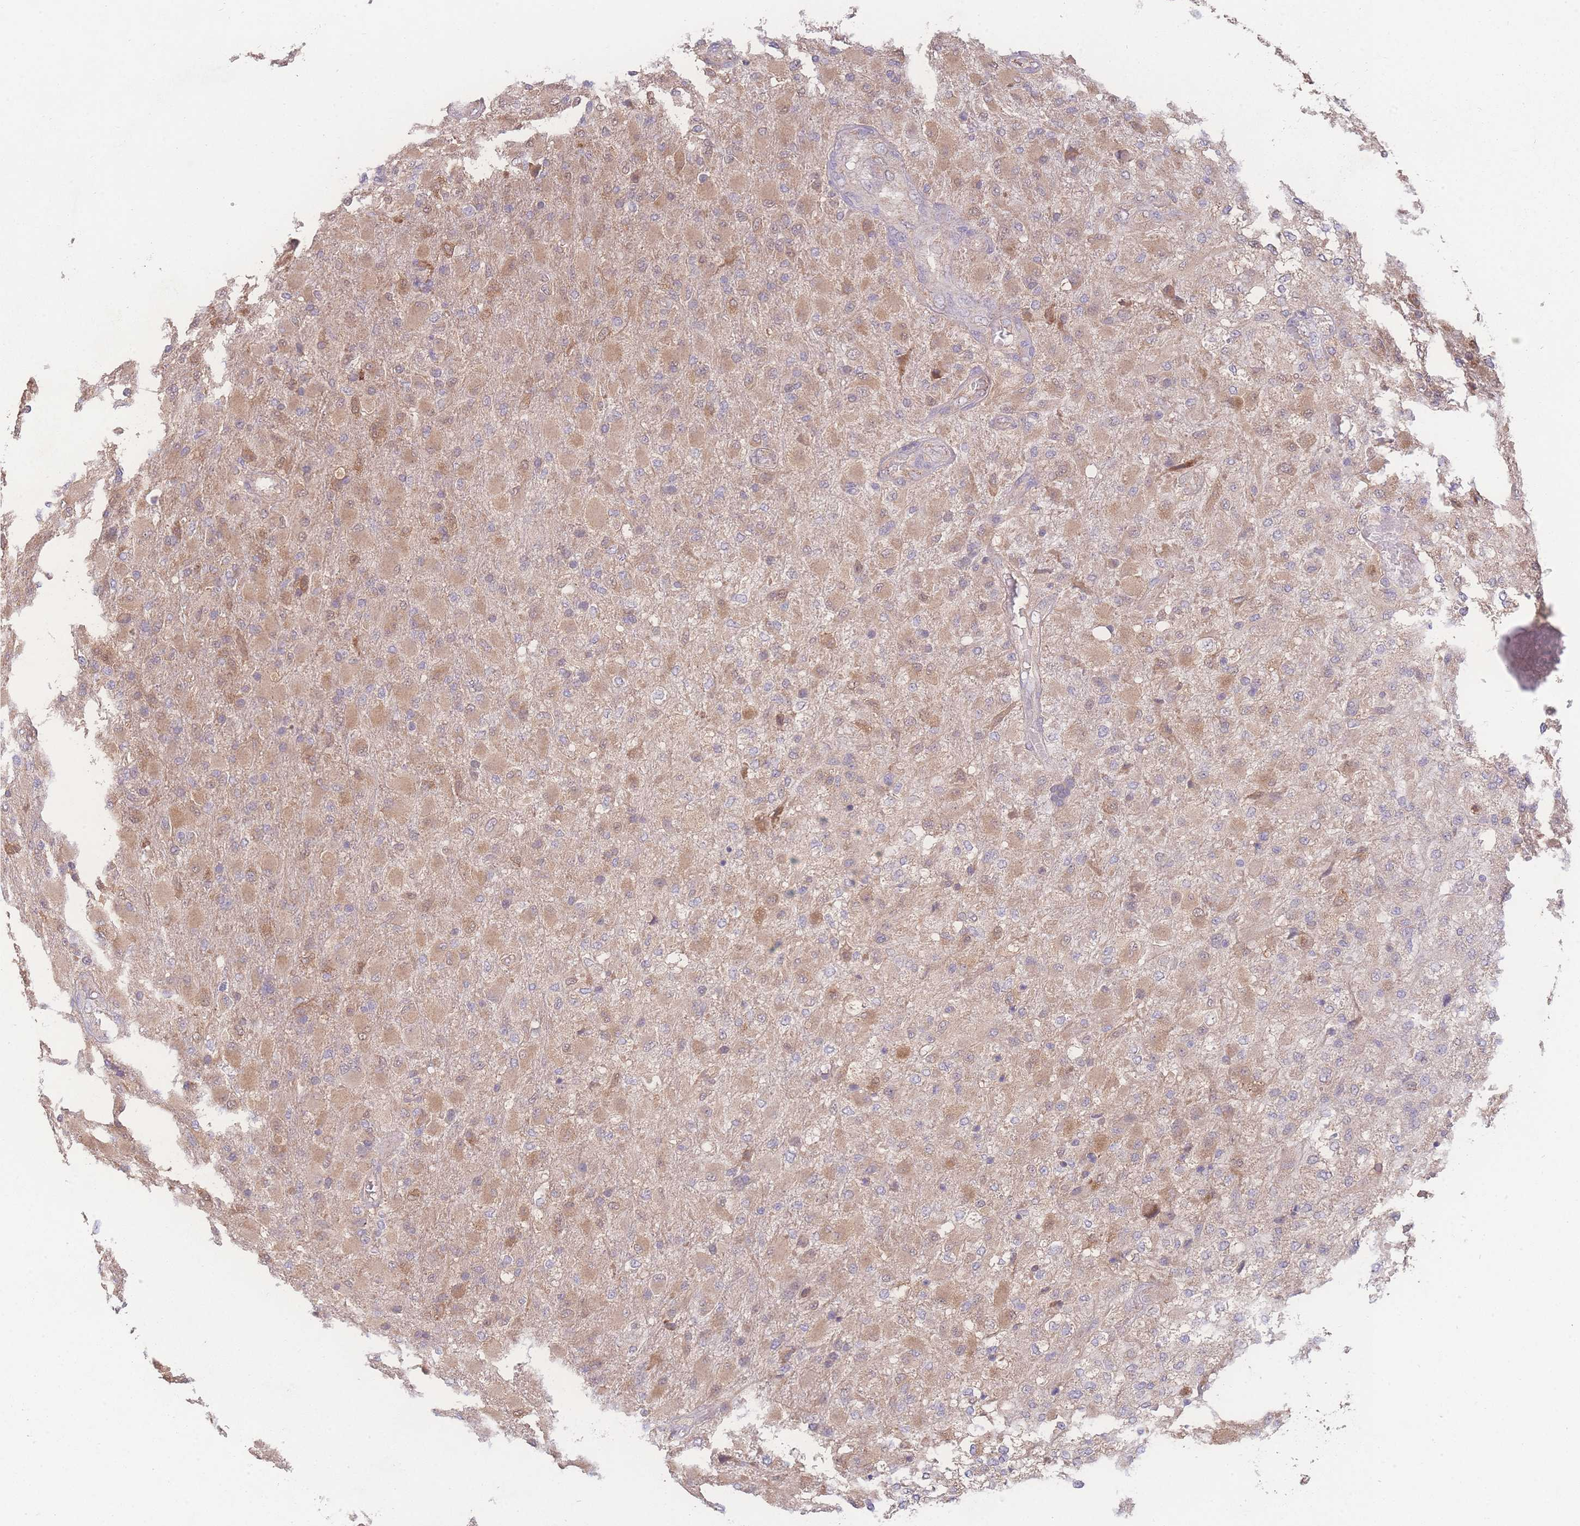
{"staining": {"intensity": "moderate", "quantity": "25%-75%", "location": "cytoplasmic/membranous"}, "tissue": "glioma", "cell_type": "Tumor cells", "image_type": "cancer", "snomed": [{"axis": "morphology", "description": "Glioma, malignant, Low grade"}, {"axis": "topography", "description": "Brain"}], "caption": "The image displays a brown stain indicating the presence of a protein in the cytoplasmic/membranous of tumor cells in glioma. (IHC, brightfield microscopy, high magnification).", "gene": "GIPR", "patient": {"sex": "male", "age": 65}}